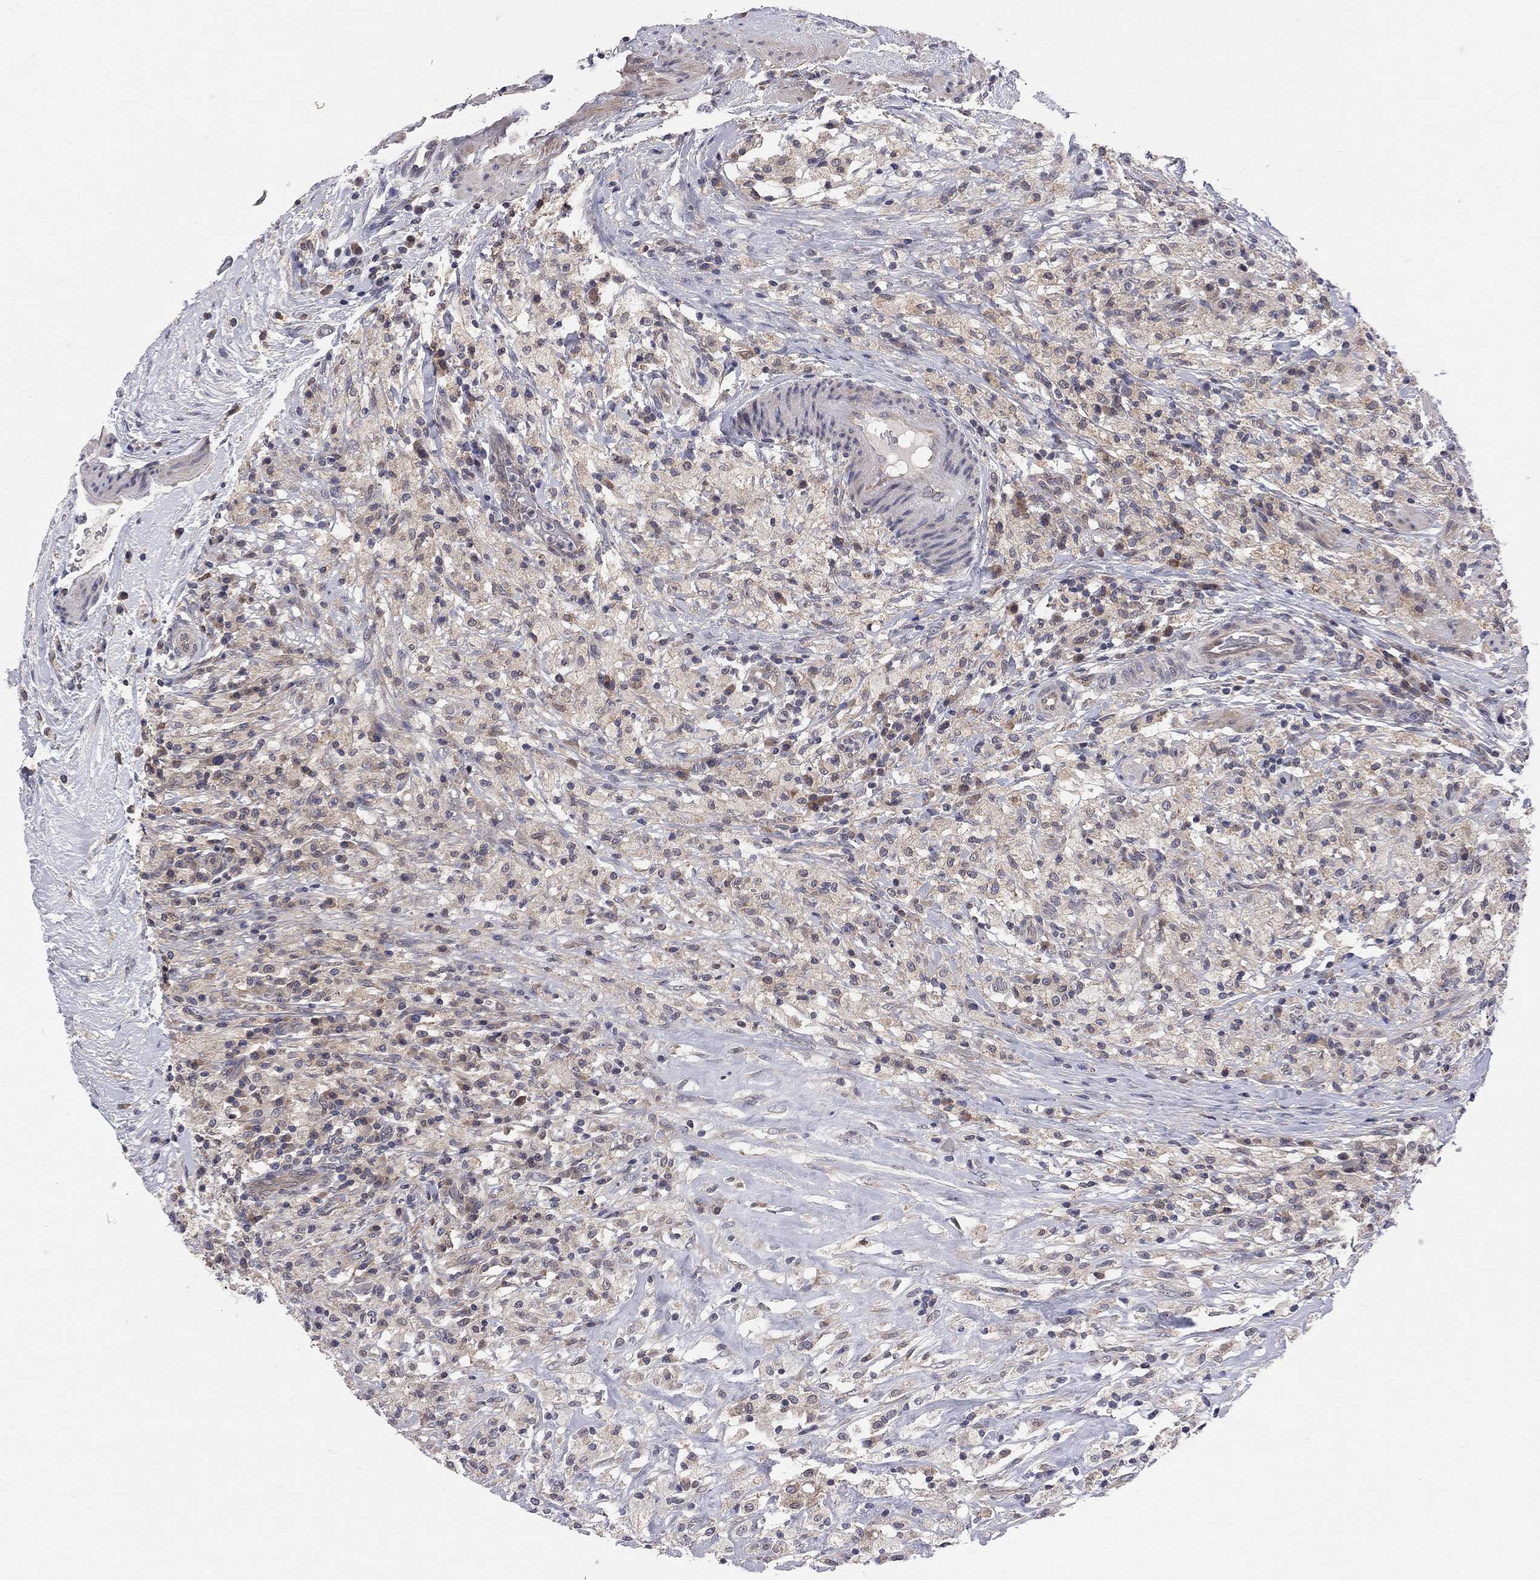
{"staining": {"intensity": "weak", "quantity": ">75%", "location": "cytoplasmic/membranous"}, "tissue": "testis cancer", "cell_type": "Tumor cells", "image_type": "cancer", "snomed": [{"axis": "morphology", "description": "Necrosis, NOS"}, {"axis": "morphology", "description": "Carcinoma, Embryonal, NOS"}, {"axis": "topography", "description": "Testis"}], "caption": "Immunohistochemistry (IHC) staining of testis embryonal carcinoma, which demonstrates low levels of weak cytoplasmic/membranous staining in about >75% of tumor cells indicating weak cytoplasmic/membranous protein positivity. The staining was performed using DAB (brown) for protein detection and nuclei were counterstained in hematoxylin (blue).", "gene": "CNOT11", "patient": {"sex": "male", "age": 19}}